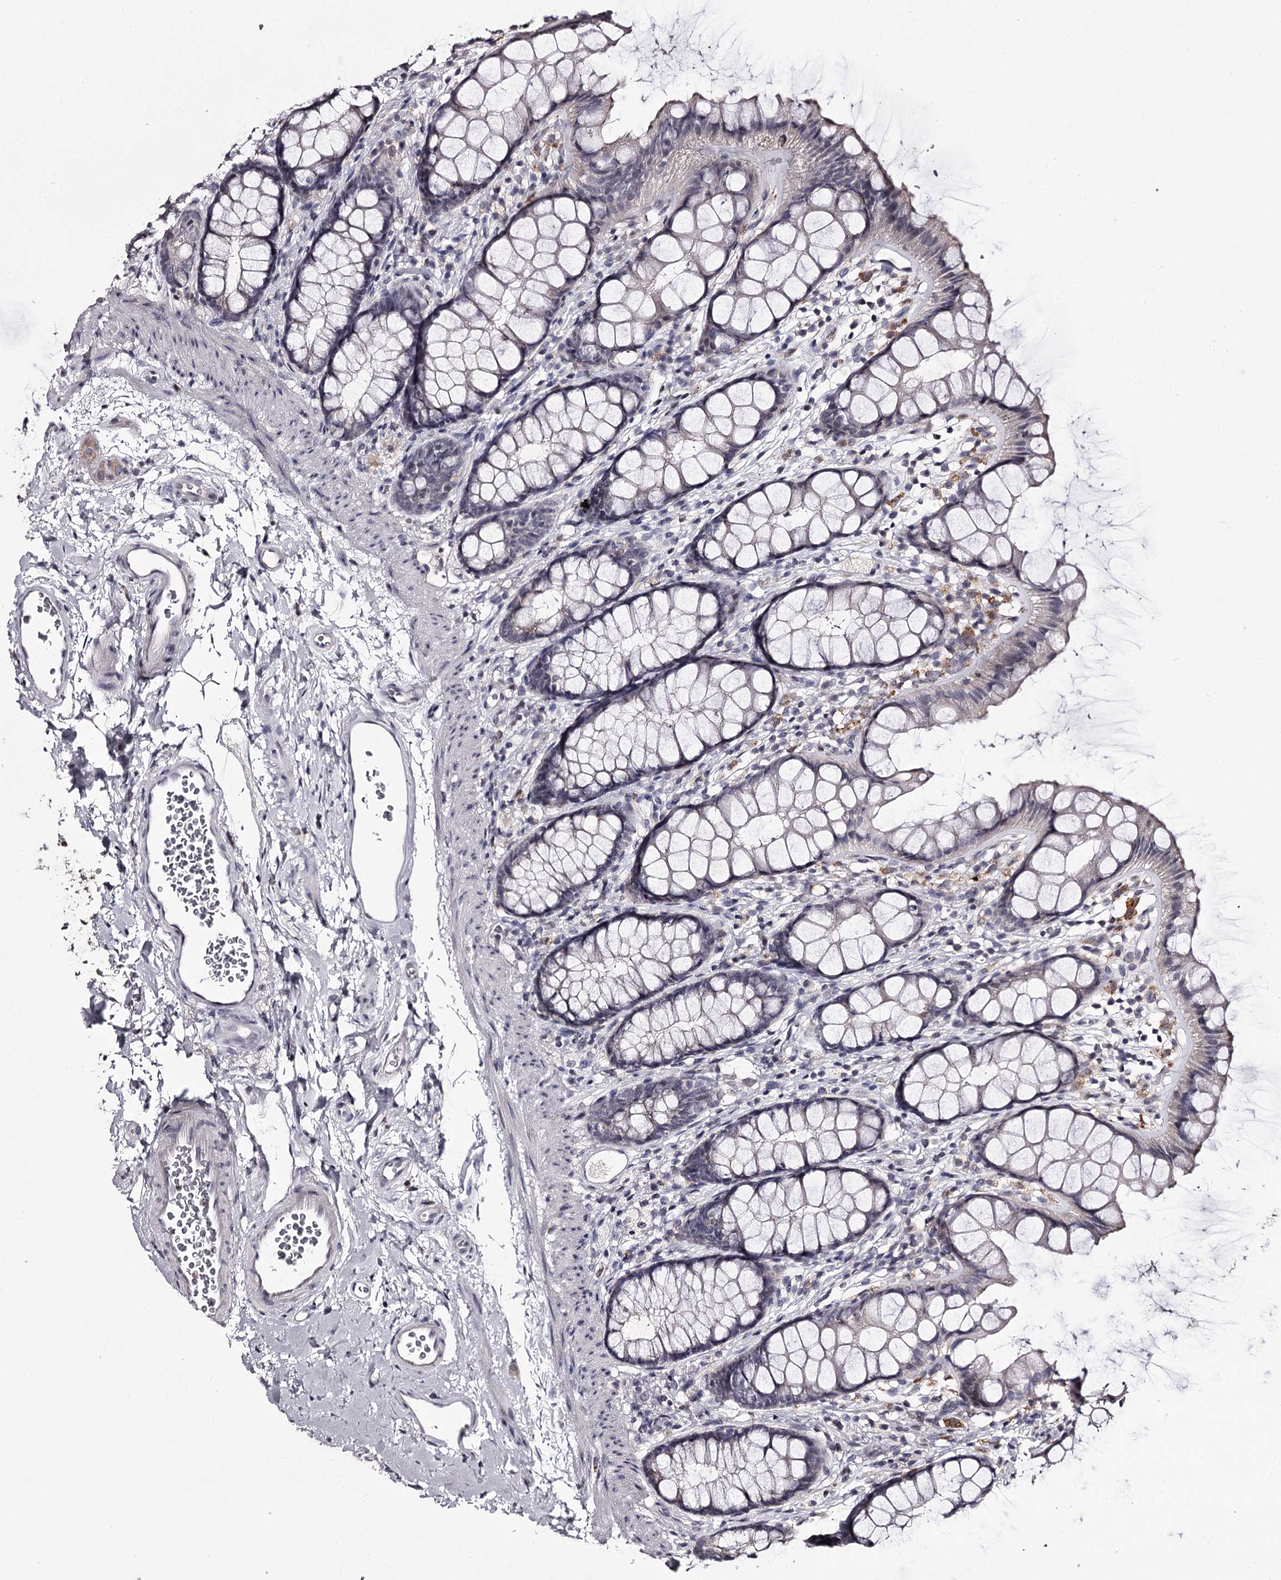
{"staining": {"intensity": "negative", "quantity": "none", "location": "none"}, "tissue": "rectum", "cell_type": "Glandular cells", "image_type": "normal", "snomed": [{"axis": "morphology", "description": "Normal tissue, NOS"}, {"axis": "topography", "description": "Rectum"}], "caption": "This is a image of IHC staining of unremarkable rectum, which shows no staining in glandular cells.", "gene": "SLC32A1", "patient": {"sex": "female", "age": 65}}